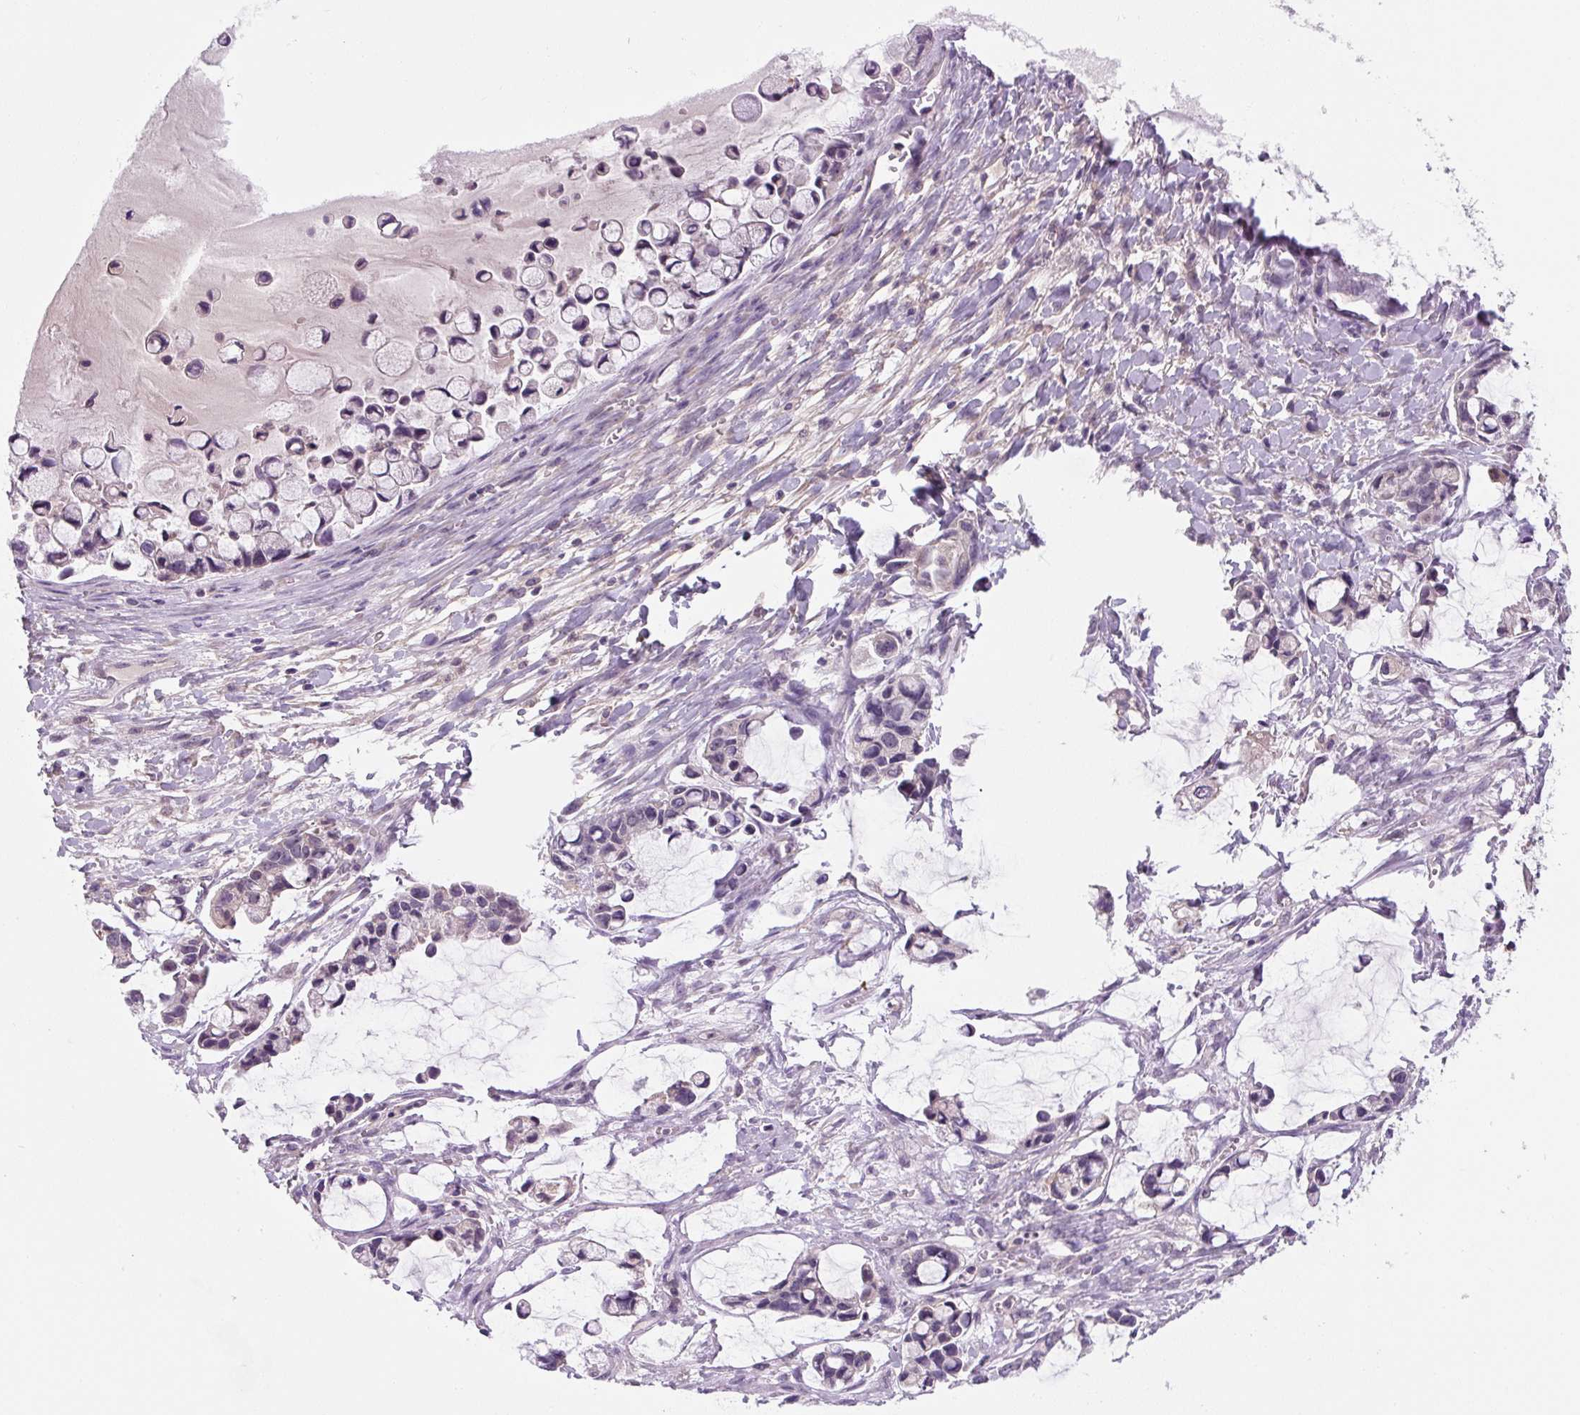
{"staining": {"intensity": "negative", "quantity": "none", "location": "none"}, "tissue": "ovarian cancer", "cell_type": "Tumor cells", "image_type": "cancer", "snomed": [{"axis": "morphology", "description": "Cystadenocarcinoma, mucinous, NOS"}, {"axis": "topography", "description": "Ovary"}], "caption": "An immunohistochemistry histopathology image of ovarian cancer is shown. There is no staining in tumor cells of ovarian cancer.", "gene": "FZD5", "patient": {"sex": "female", "age": 63}}